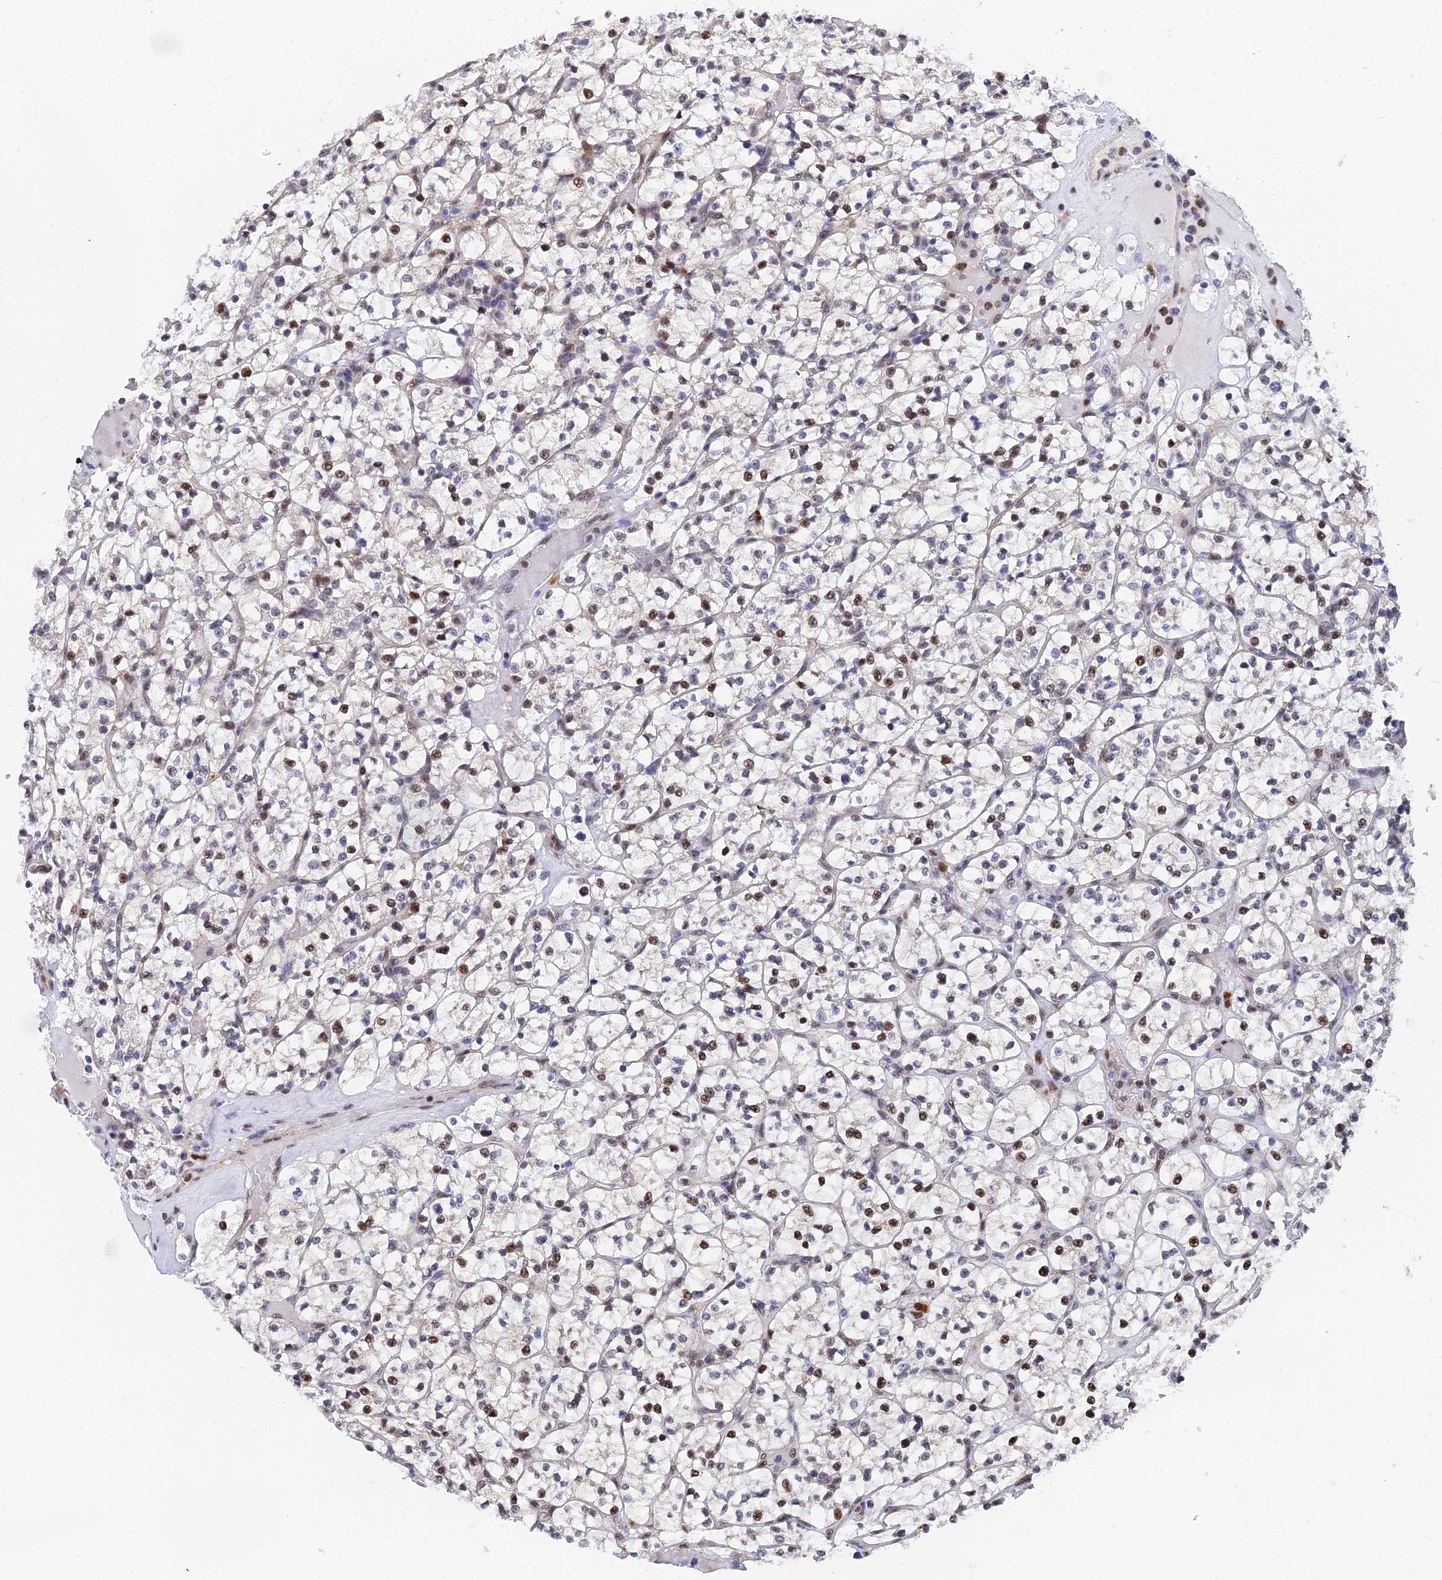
{"staining": {"intensity": "moderate", "quantity": "25%-75%", "location": "nuclear"}, "tissue": "renal cancer", "cell_type": "Tumor cells", "image_type": "cancer", "snomed": [{"axis": "morphology", "description": "Adenocarcinoma, NOS"}, {"axis": "topography", "description": "Kidney"}], "caption": "An image of renal adenocarcinoma stained for a protein exhibits moderate nuclear brown staining in tumor cells. (brown staining indicates protein expression, while blue staining denotes nuclei).", "gene": "TIFA", "patient": {"sex": "female", "age": 64}}